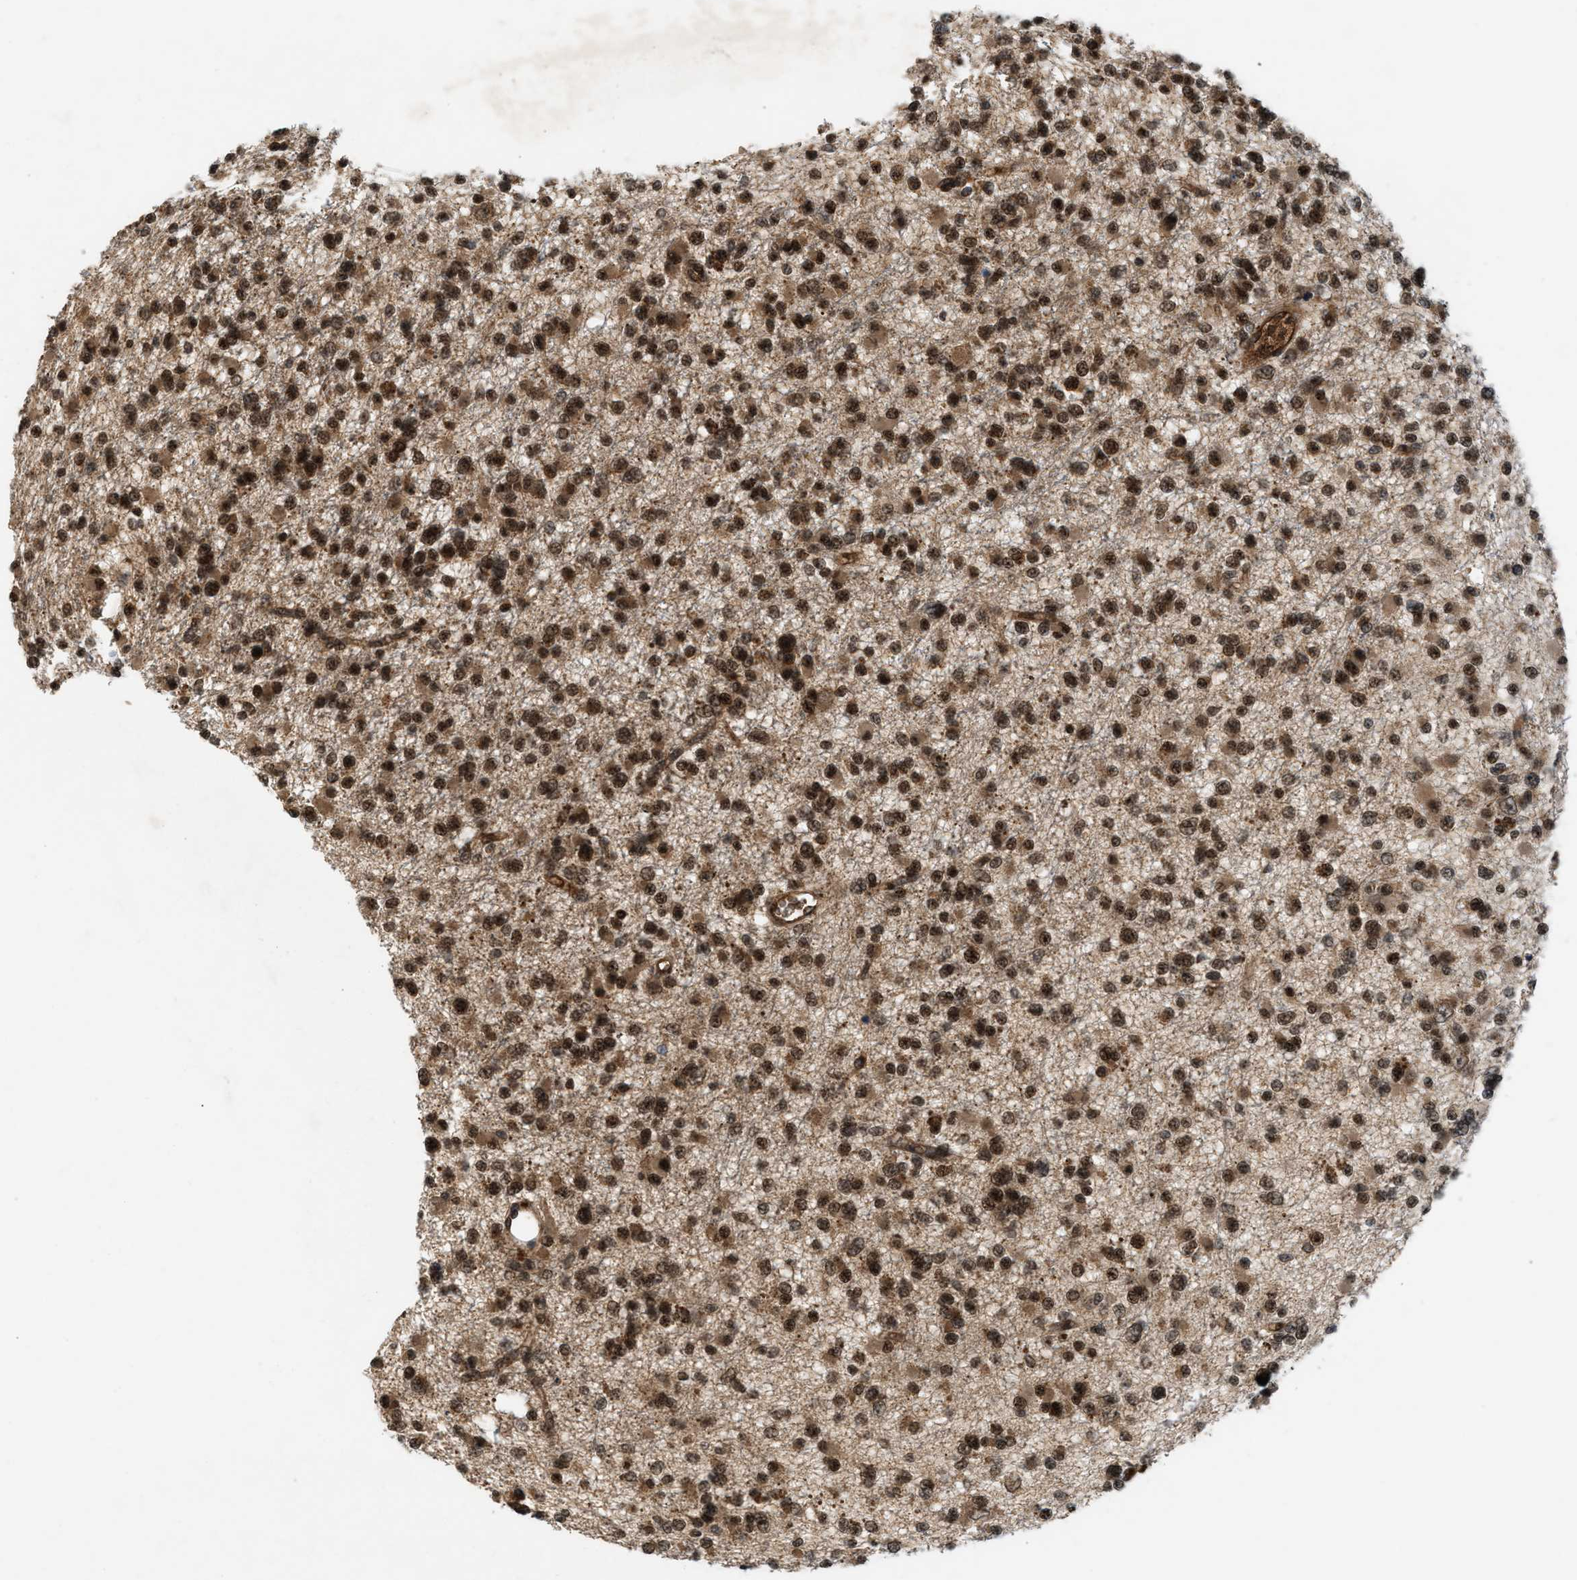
{"staining": {"intensity": "strong", "quantity": ">75%", "location": "nuclear"}, "tissue": "glioma", "cell_type": "Tumor cells", "image_type": "cancer", "snomed": [{"axis": "morphology", "description": "Glioma, malignant, Low grade"}, {"axis": "topography", "description": "Brain"}], "caption": "Brown immunohistochemical staining in human malignant low-grade glioma demonstrates strong nuclear positivity in approximately >75% of tumor cells.", "gene": "RUSC2", "patient": {"sex": "female", "age": 22}}